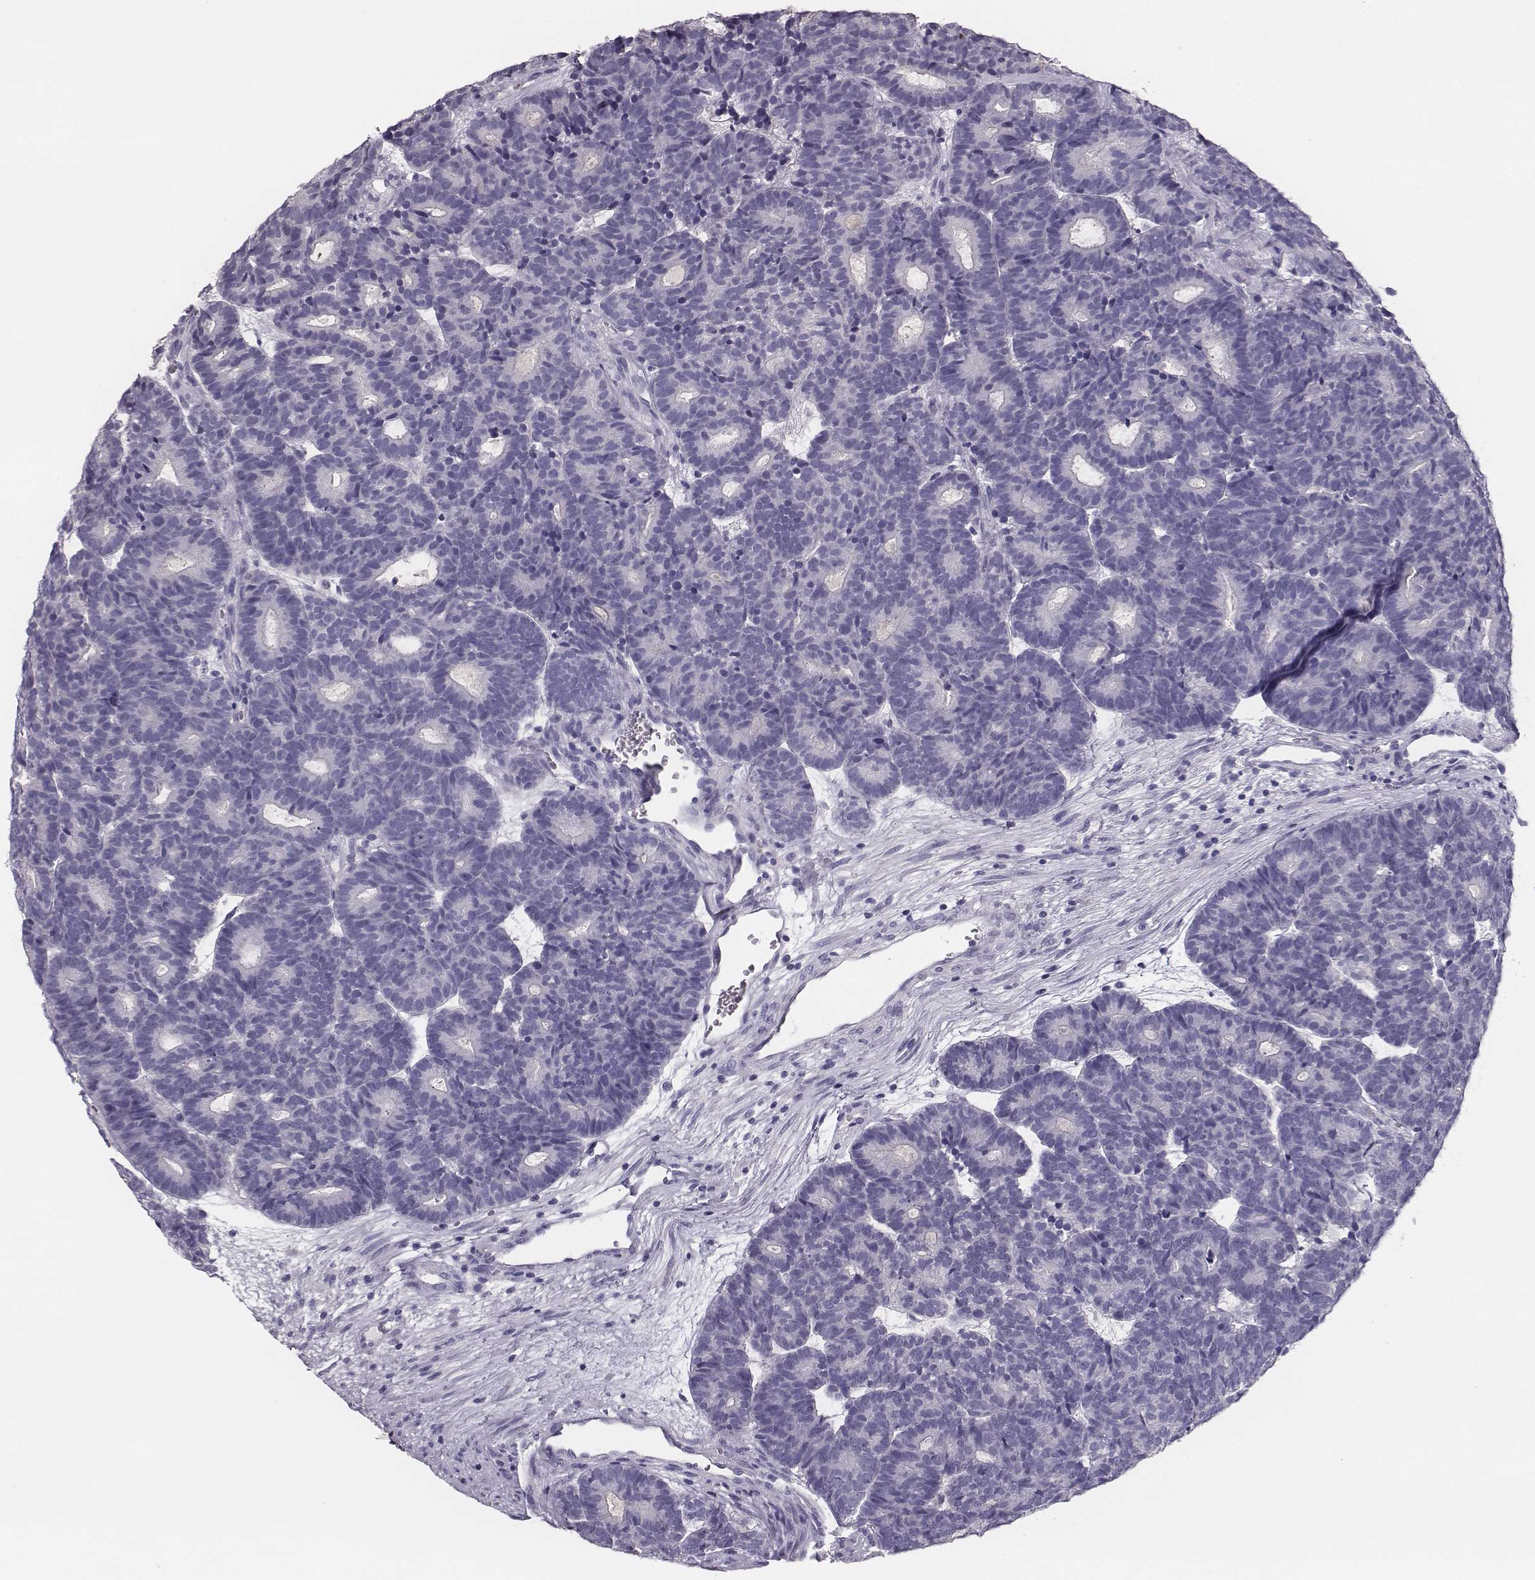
{"staining": {"intensity": "negative", "quantity": "none", "location": "none"}, "tissue": "head and neck cancer", "cell_type": "Tumor cells", "image_type": "cancer", "snomed": [{"axis": "morphology", "description": "Adenocarcinoma, NOS"}, {"axis": "topography", "description": "Head-Neck"}], "caption": "There is no significant expression in tumor cells of head and neck cancer. (Immunohistochemistry (ihc), brightfield microscopy, high magnification).", "gene": "NPTXR", "patient": {"sex": "female", "age": 81}}